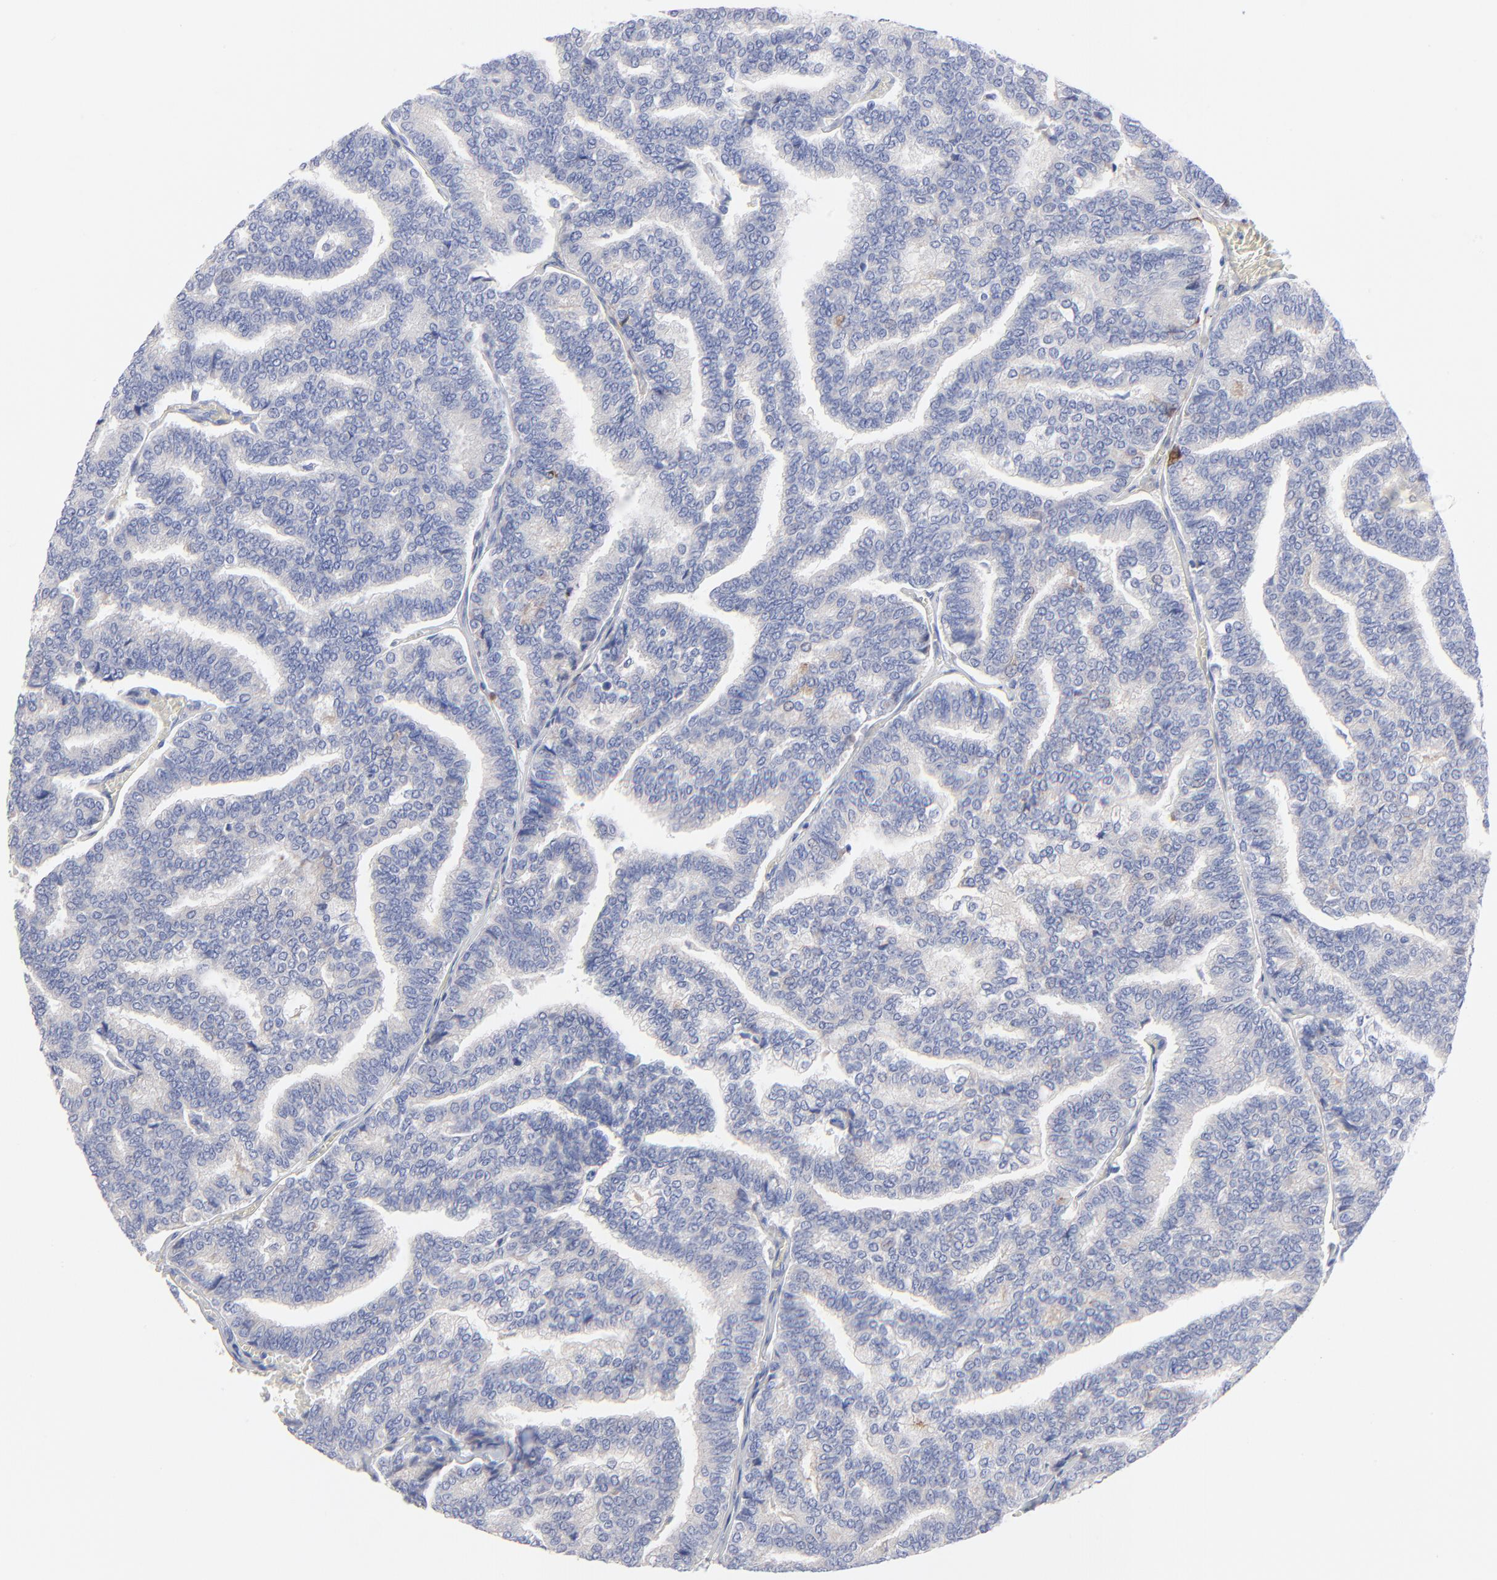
{"staining": {"intensity": "negative", "quantity": "none", "location": "none"}, "tissue": "thyroid cancer", "cell_type": "Tumor cells", "image_type": "cancer", "snomed": [{"axis": "morphology", "description": "Papillary adenocarcinoma, NOS"}, {"axis": "topography", "description": "Thyroid gland"}], "caption": "IHC of human thyroid cancer reveals no expression in tumor cells. The staining is performed using DAB brown chromogen with nuclei counter-stained in using hematoxylin.", "gene": "FBLN2", "patient": {"sex": "female", "age": 35}}